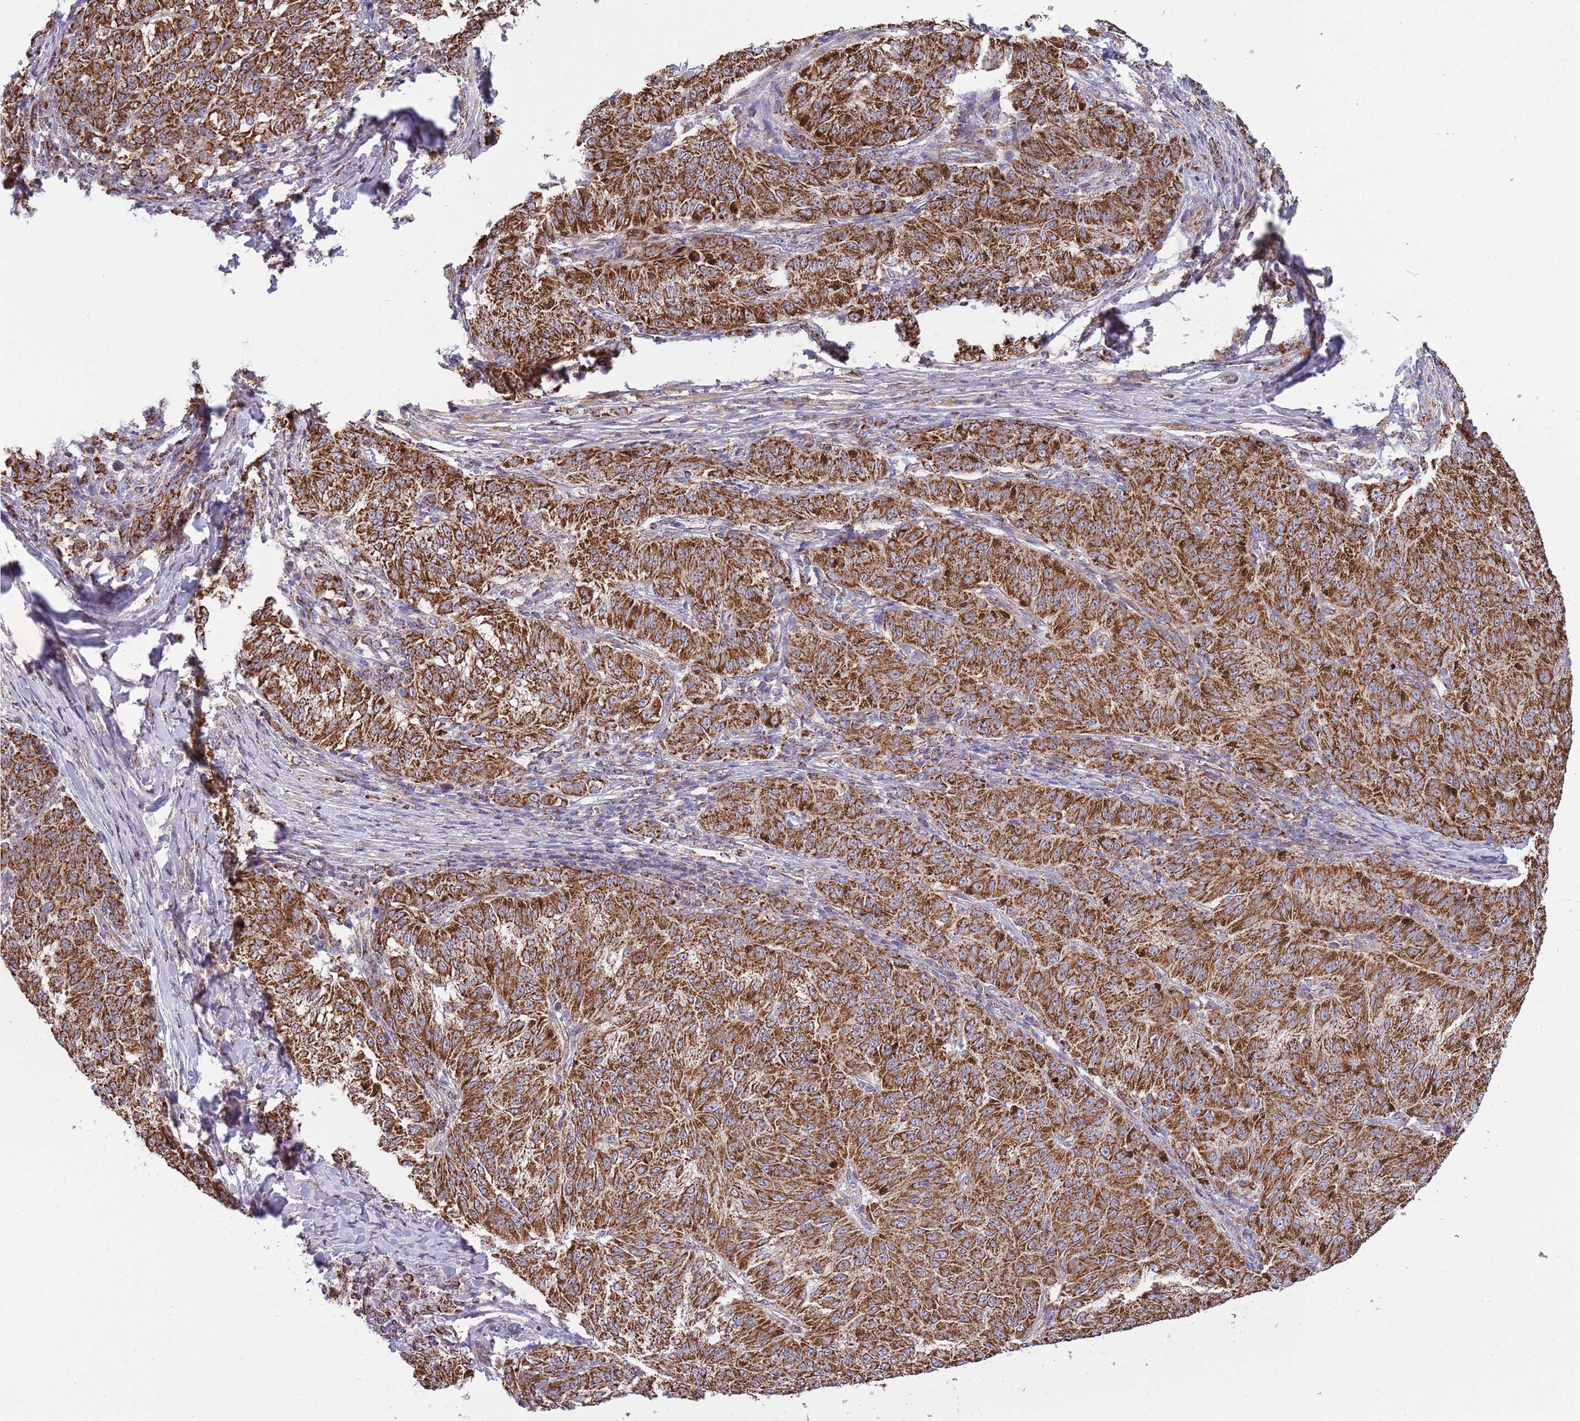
{"staining": {"intensity": "strong", "quantity": ">75%", "location": "cytoplasmic/membranous"}, "tissue": "melanoma", "cell_type": "Tumor cells", "image_type": "cancer", "snomed": [{"axis": "morphology", "description": "Malignant melanoma, NOS"}, {"axis": "topography", "description": "Skin"}], "caption": "Melanoma stained for a protein (brown) reveals strong cytoplasmic/membranous positive positivity in approximately >75% of tumor cells.", "gene": "VPS16", "patient": {"sex": "female", "age": 72}}